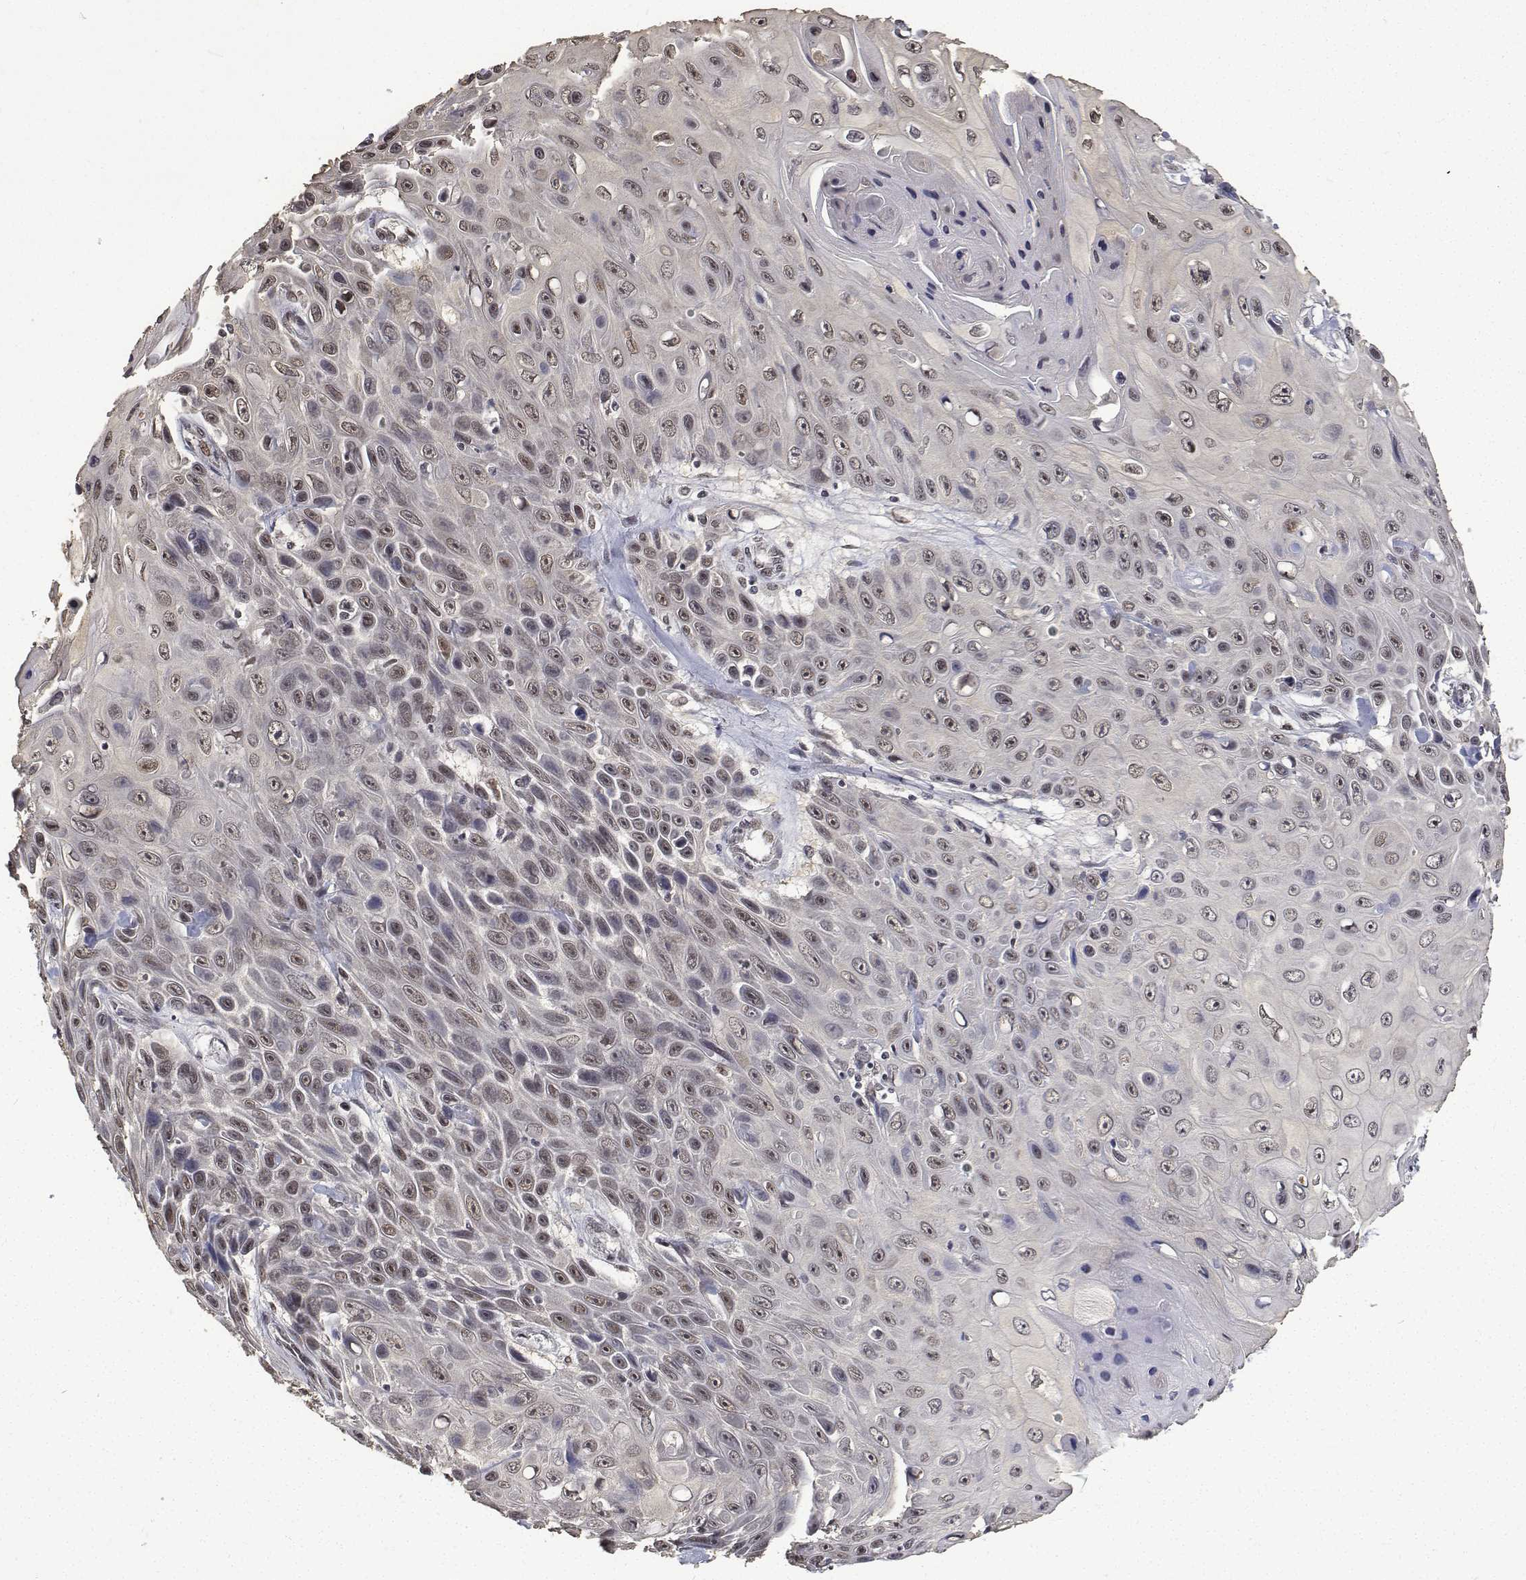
{"staining": {"intensity": "moderate", "quantity": "25%-75%", "location": "nuclear"}, "tissue": "skin cancer", "cell_type": "Tumor cells", "image_type": "cancer", "snomed": [{"axis": "morphology", "description": "Squamous cell carcinoma, NOS"}, {"axis": "topography", "description": "Skin"}], "caption": "IHC staining of skin cancer (squamous cell carcinoma), which exhibits medium levels of moderate nuclear positivity in approximately 25%-75% of tumor cells indicating moderate nuclear protein expression. The staining was performed using DAB (brown) for protein detection and nuclei were counterstained in hematoxylin (blue).", "gene": "ATRX", "patient": {"sex": "male", "age": 82}}